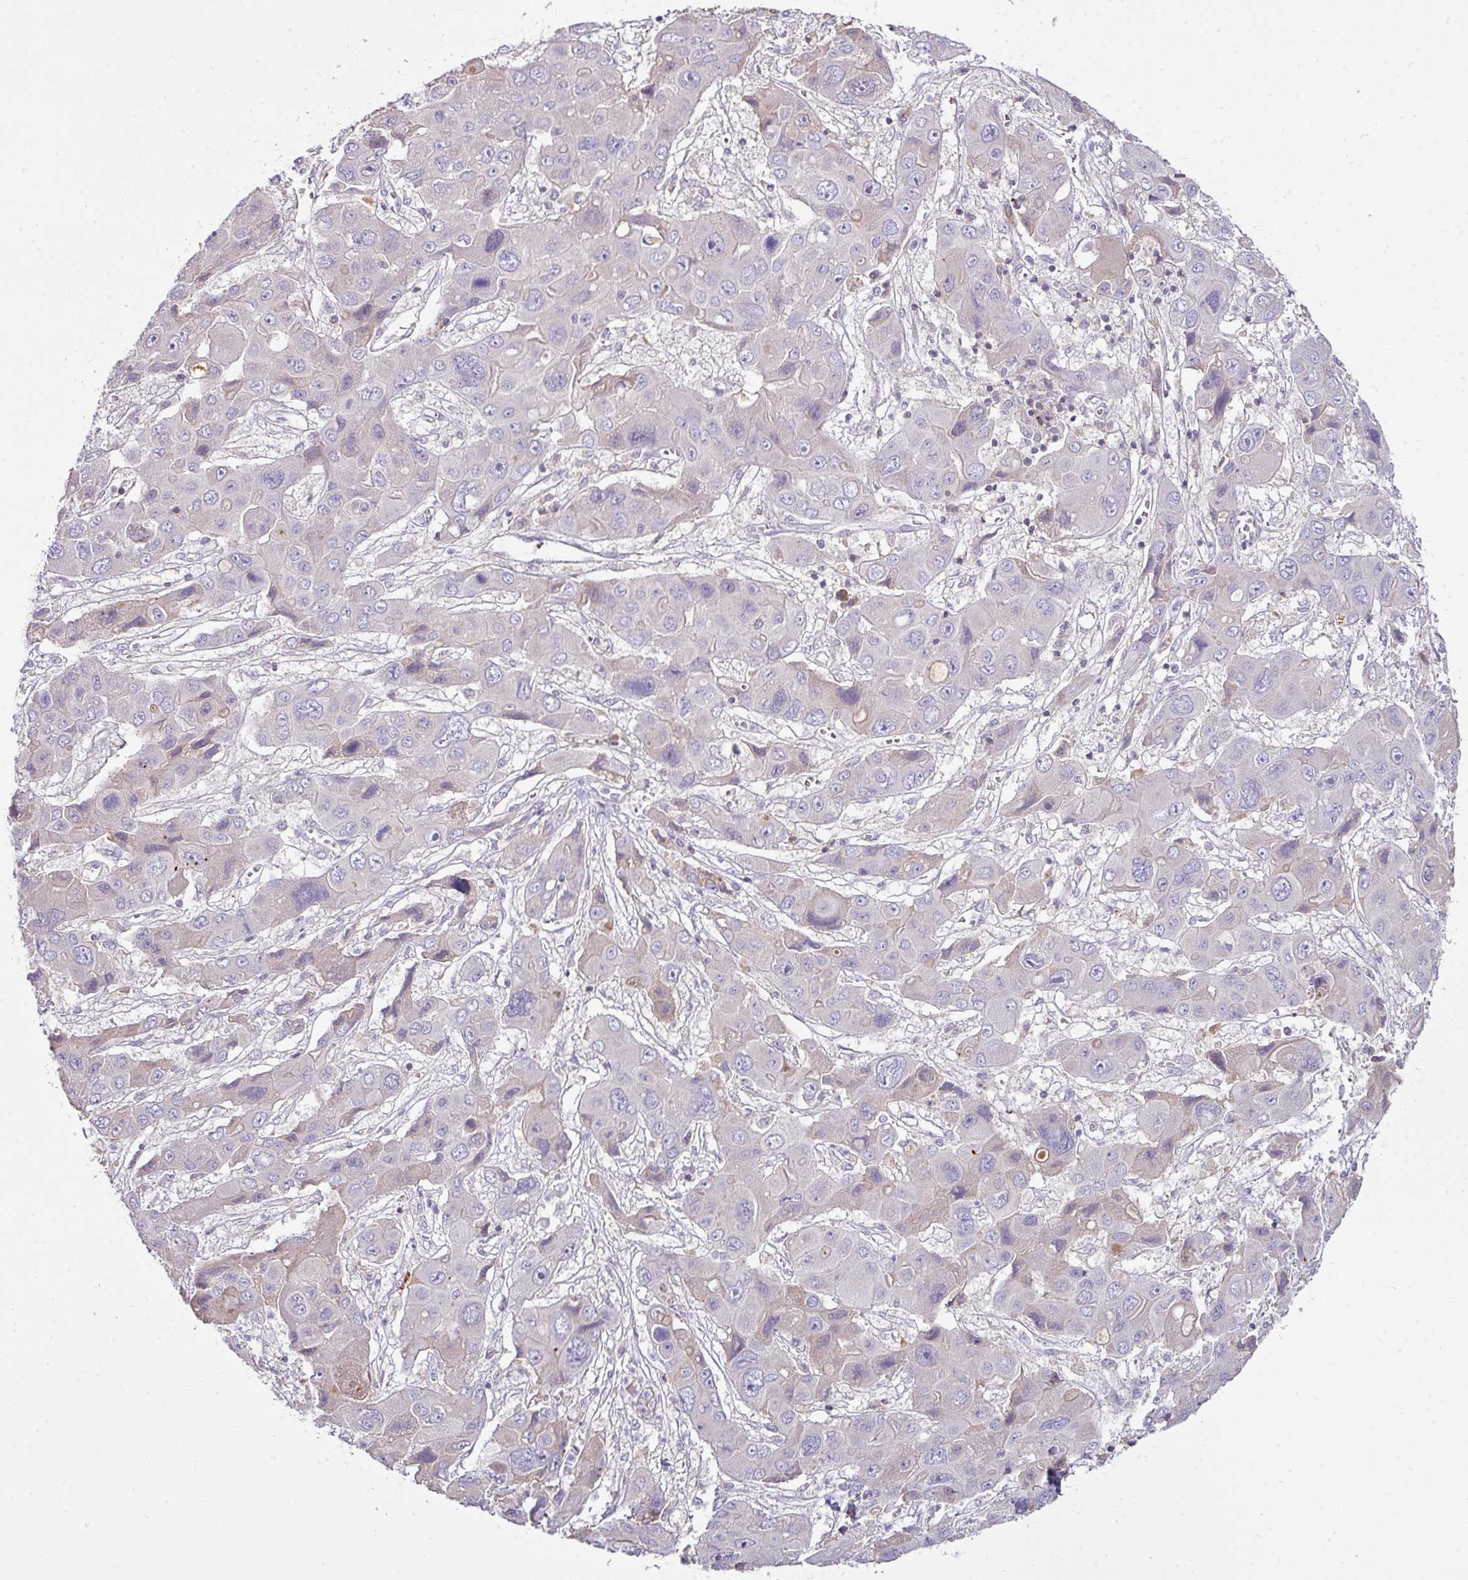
{"staining": {"intensity": "negative", "quantity": "none", "location": "none"}, "tissue": "liver cancer", "cell_type": "Tumor cells", "image_type": "cancer", "snomed": [{"axis": "morphology", "description": "Cholangiocarcinoma"}, {"axis": "topography", "description": "Liver"}], "caption": "The immunohistochemistry (IHC) micrograph has no significant staining in tumor cells of cholangiocarcinoma (liver) tissue.", "gene": "SLAMF6", "patient": {"sex": "male", "age": 67}}